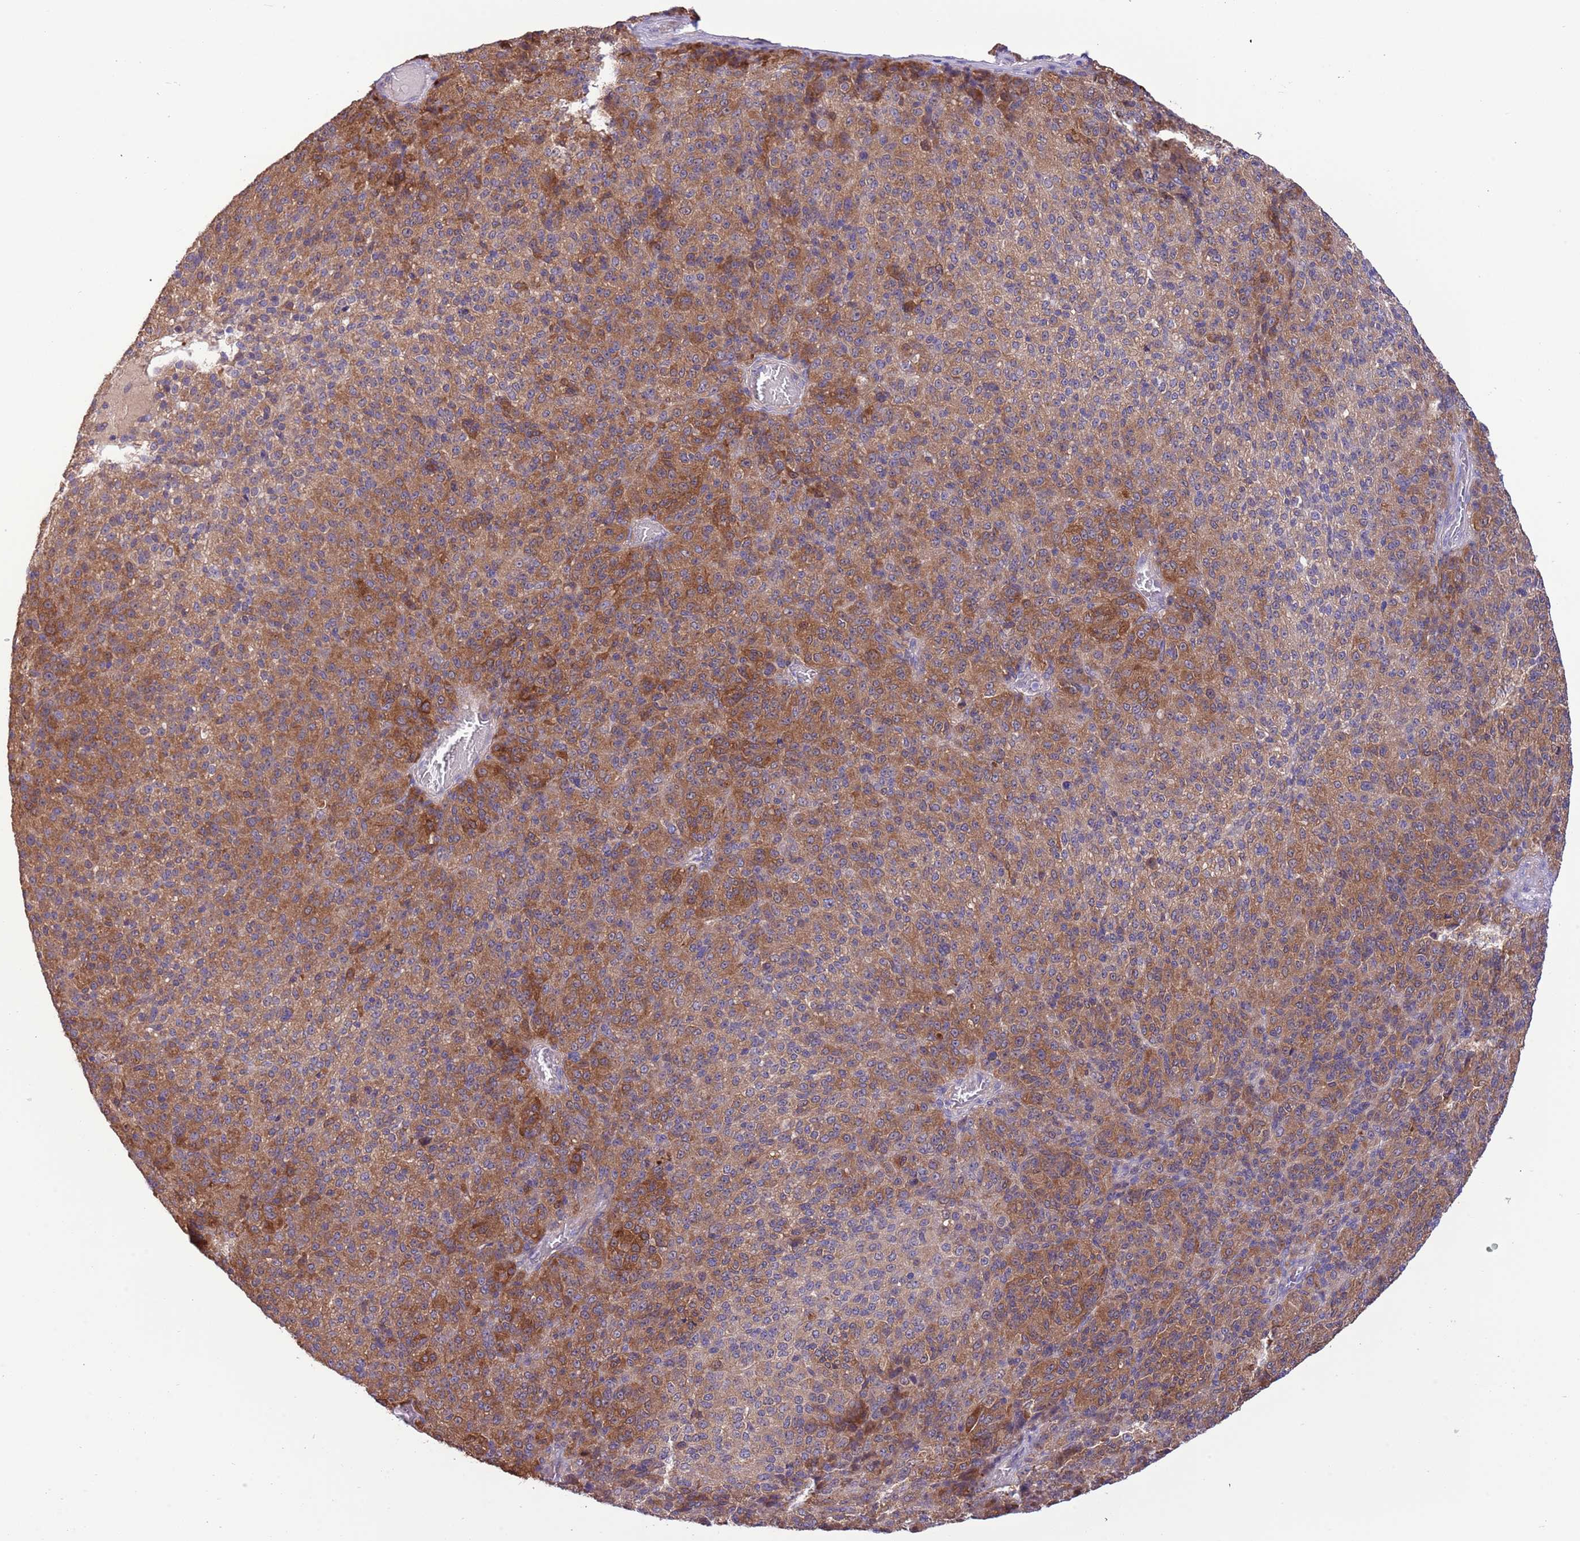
{"staining": {"intensity": "strong", "quantity": ">75%", "location": "cytoplasmic/membranous"}, "tissue": "melanoma", "cell_type": "Tumor cells", "image_type": "cancer", "snomed": [{"axis": "morphology", "description": "Malignant melanoma, Metastatic site"}, {"axis": "topography", "description": "Brain"}], "caption": "Tumor cells show high levels of strong cytoplasmic/membranous positivity in about >75% of cells in malignant melanoma (metastatic site).", "gene": "PRR32", "patient": {"sex": "female", "age": 56}}